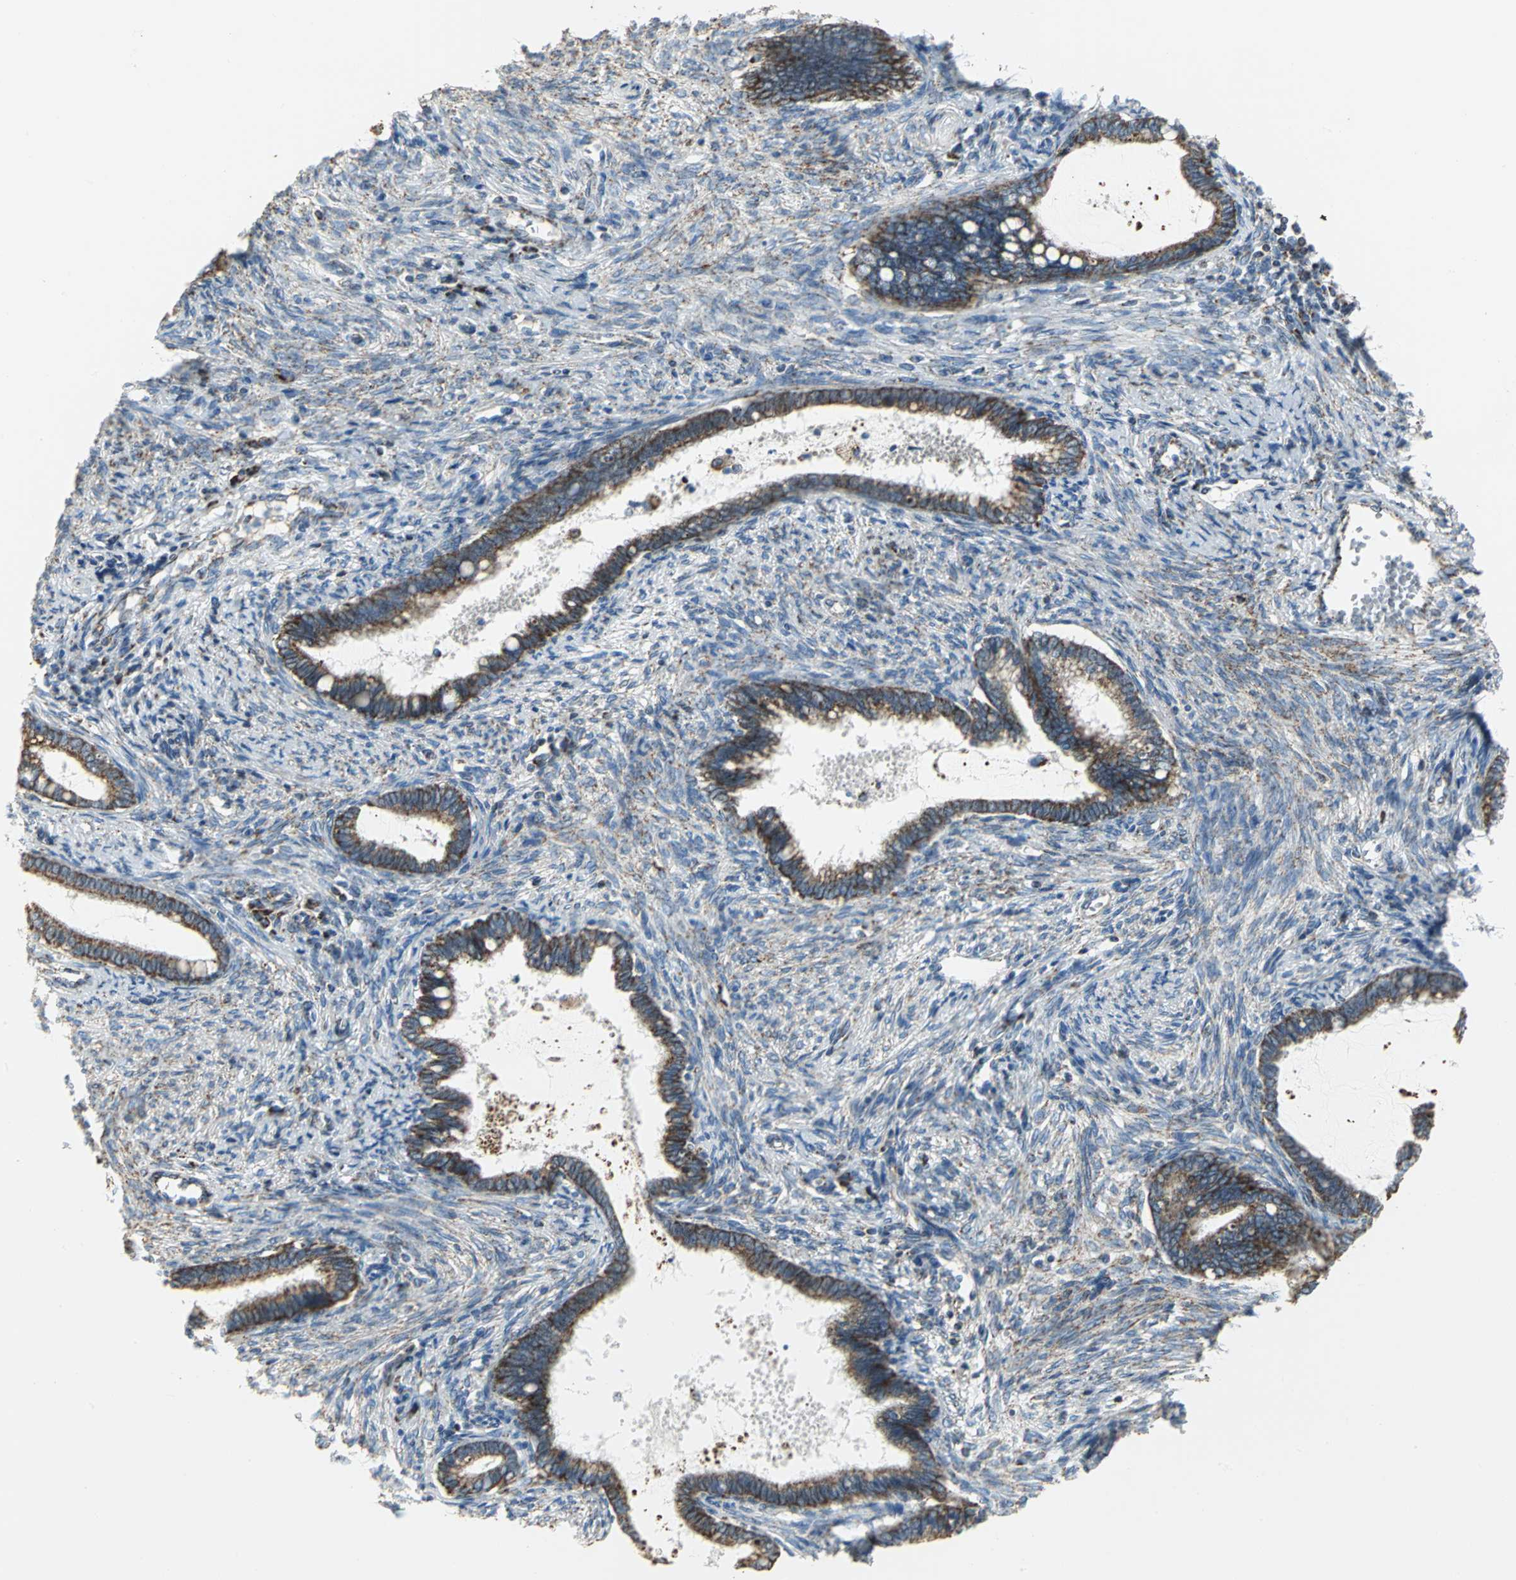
{"staining": {"intensity": "moderate", "quantity": ">75%", "location": "cytoplasmic/membranous"}, "tissue": "cervical cancer", "cell_type": "Tumor cells", "image_type": "cancer", "snomed": [{"axis": "morphology", "description": "Adenocarcinoma, NOS"}, {"axis": "topography", "description": "Cervix"}], "caption": "This photomicrograph reveals IHC staining of adenocarcinoma (cervical), with medium moderate cytoplasmic/membranous staining in approximately >75% of tumor cells.", "gene": "NTRK1", "patient": {"sex": "female", "age": 44}}